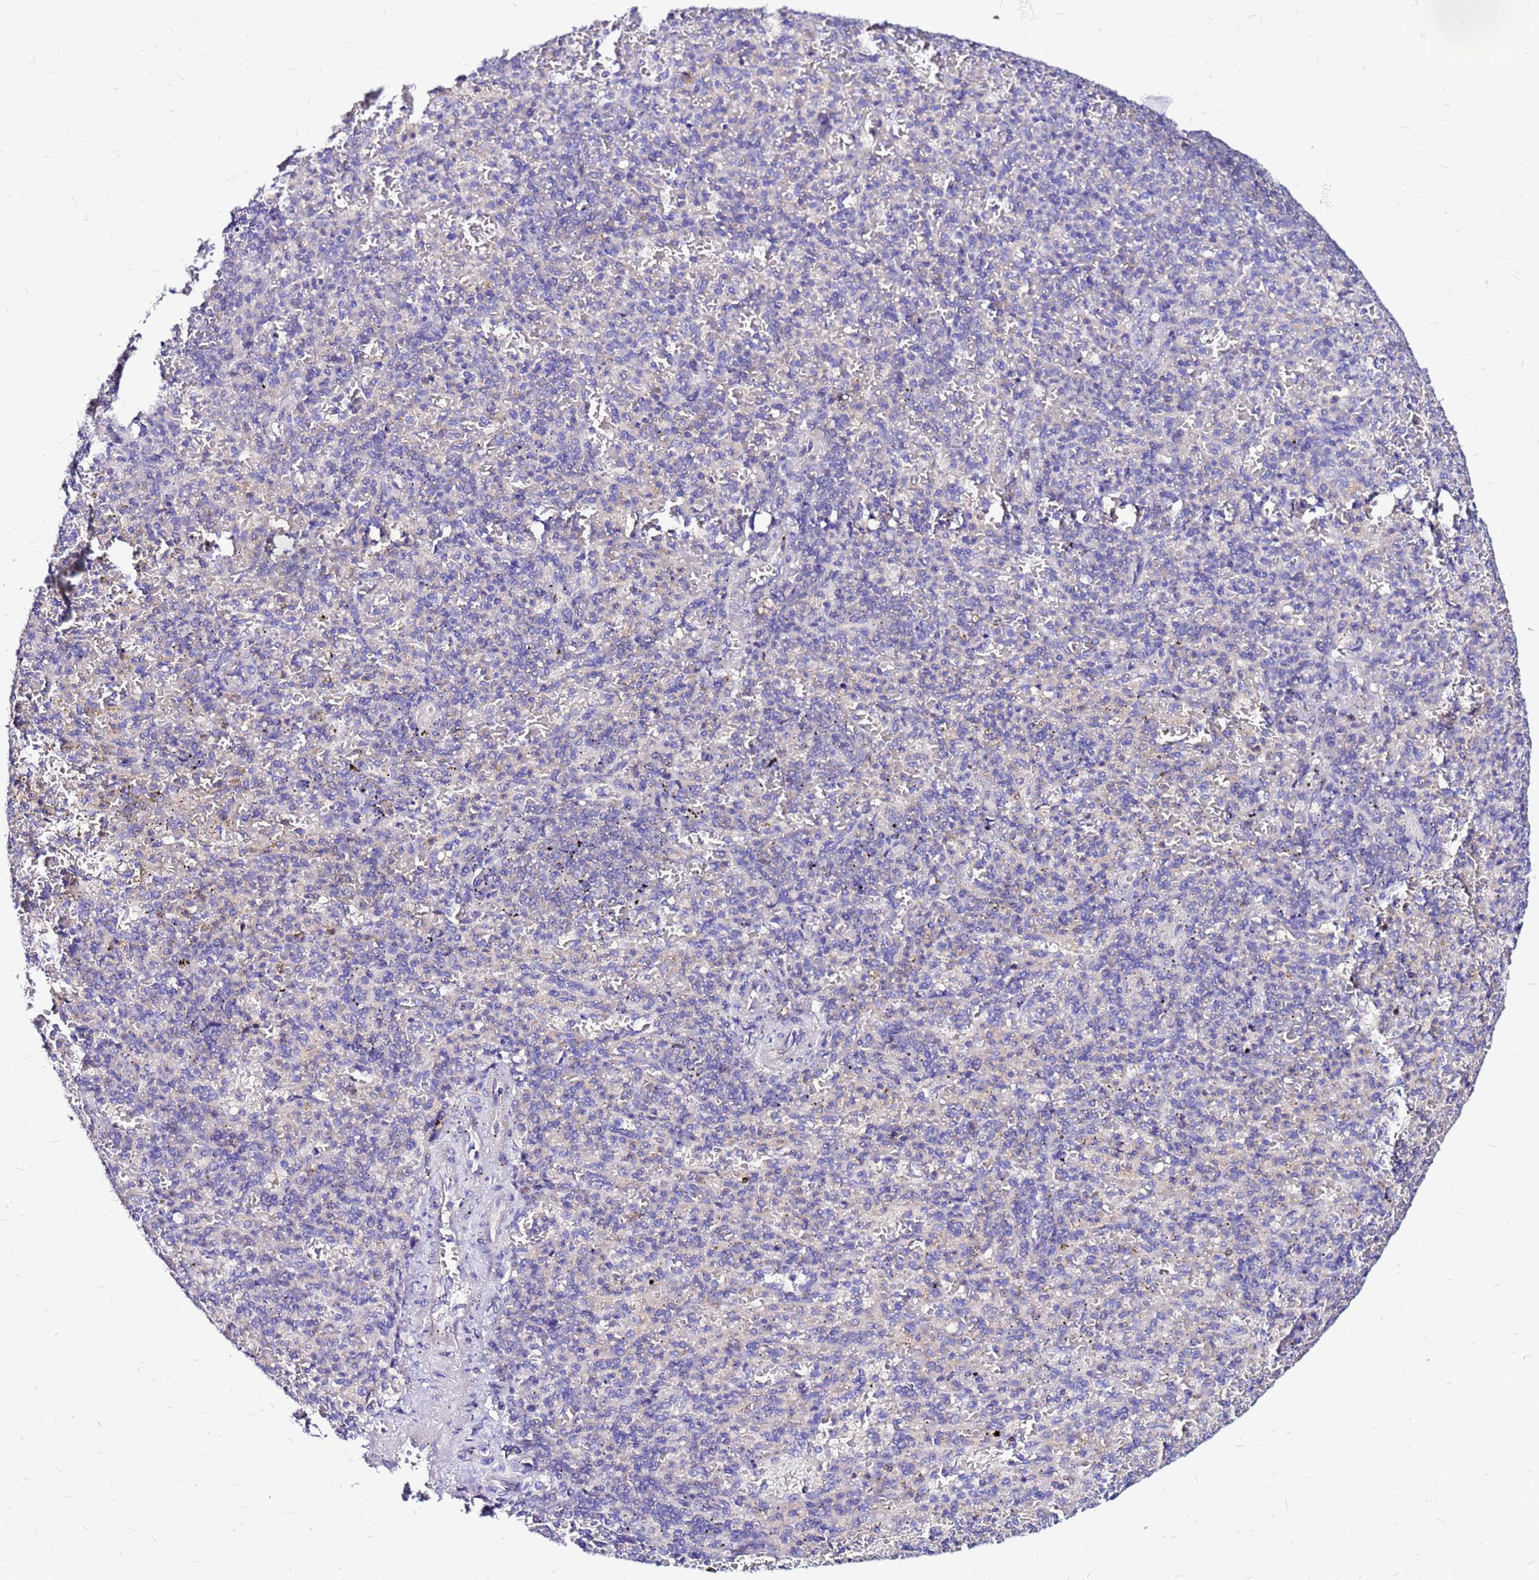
{"staining": {"intensity": "negative", "quantity": "none", "location": "none"}, "tissue": "spleen", "cell_type": "Cells in red pulp", "image_type": "normal", "snomed": [{"axis": "morphology", "description": "Normal tissue, NOS"}, {"axis": "topography", "description": "Spleen"}], "caption": "High magnification brightfield microscopy of unremarkable spleen stained with DAB (brown) and counterstained with hematoxylin (blue): cells in red pulp show no significant staining.", "gene": "ARHGEF35", "patient": {"sex": "female", "age": 74}}